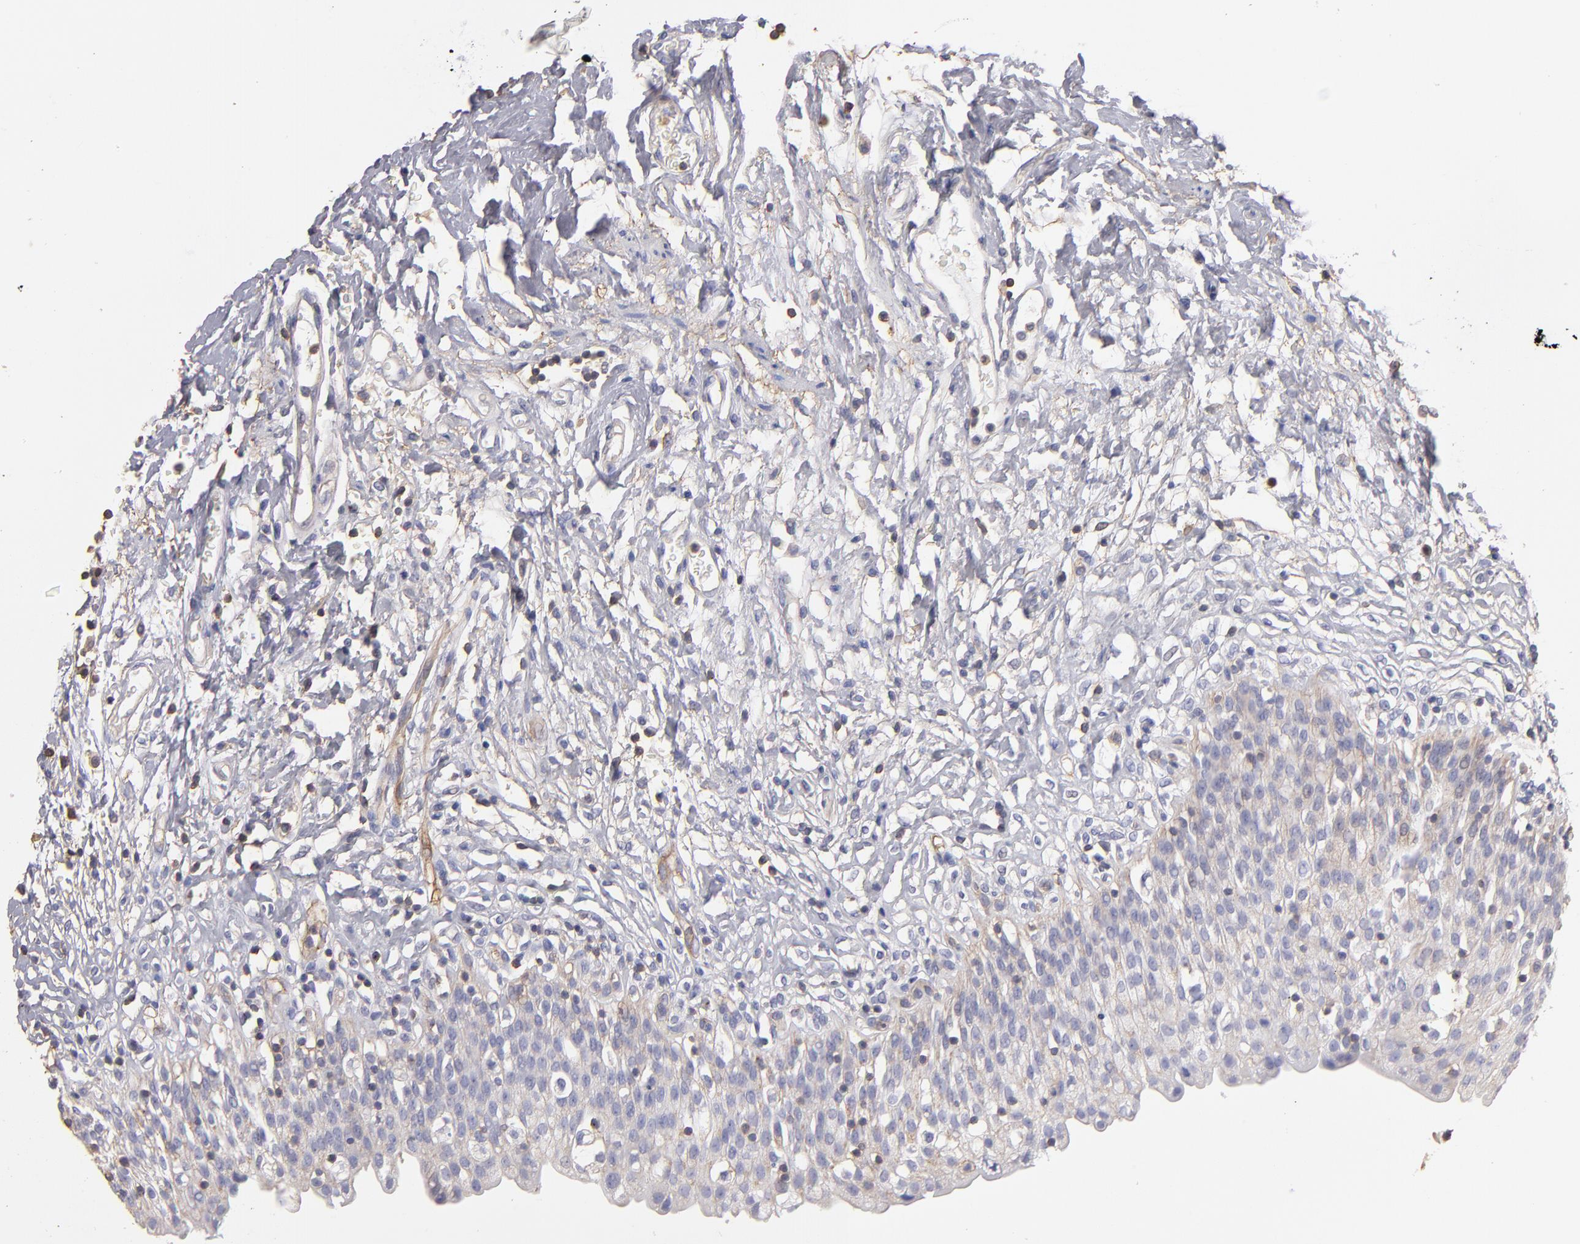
{"staining": {"intensity": "weak", "quantity": "25%-75%", "location": "cytoplasmic/membranous"}, "tissue": "urinary bladder", "cell_type": "Urothelial cells", "image_type": "normal", "snomed": [{"axis": "morphology", "description": "Normal tissue, NOS"}, {"axis": "topography", "description": "Urinary bladder"}], "caption": "IHC (DAB) staining of benign urinary bladder shows weak cytoplasmic/membranous protein staining in about 25%-75% of urothelial cells. (DAB (3,3'-diaminobenzidine) IHC, brown staining for protein, blue staining for nuclei).", "gene": "ABCB1", "patient": {"sex": "female", "age": 80}}